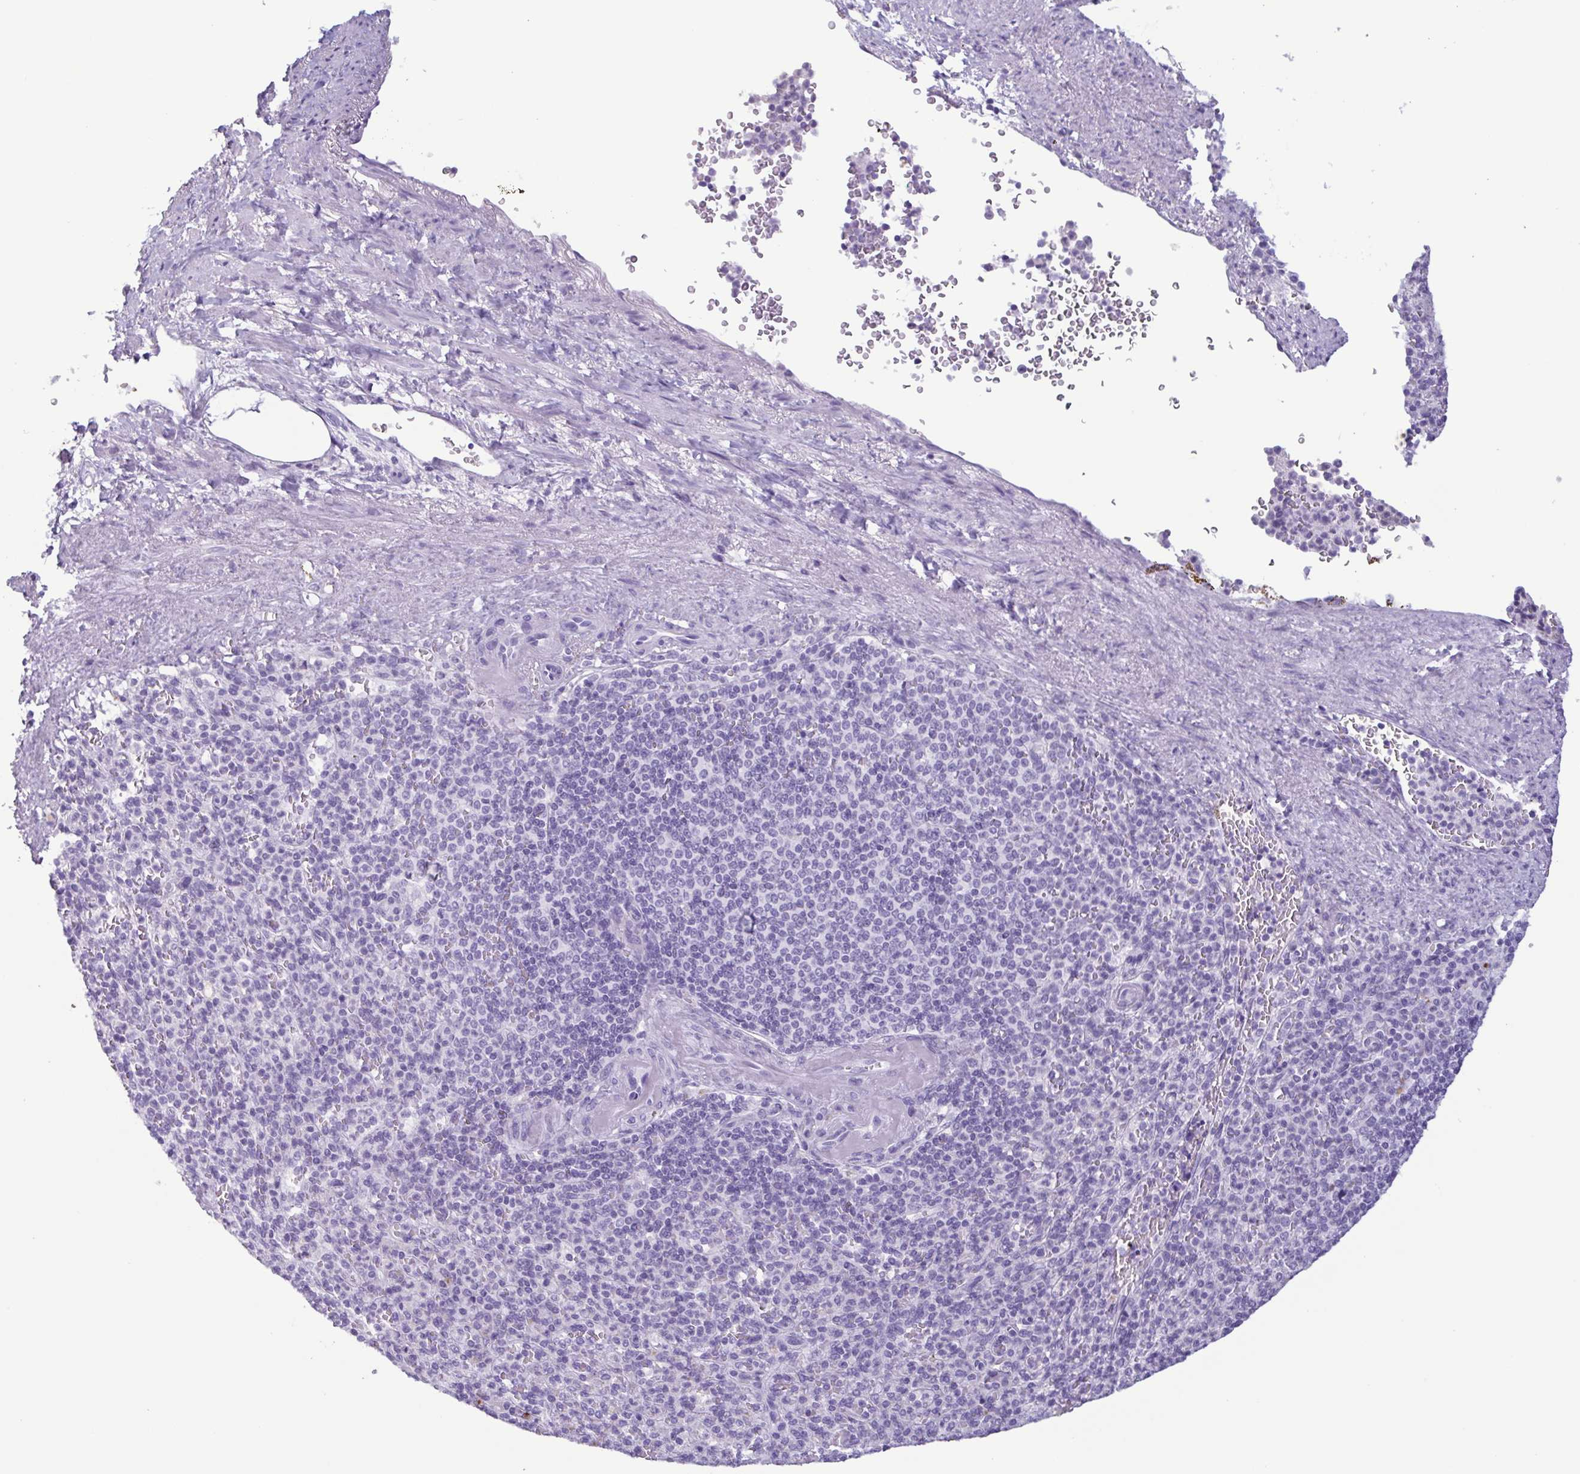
{"staining": {"intensity": "negative", "quantity": "none", "location": "none"}, "tissue": "spleen", "cell_type": "Cells in red pulp", "image_type": "normal", "snomed": [{"axis": "morphology", "description": "Normal tissue, NOS"}, {"axis": "topography", "description": "Spleen"}], "caption": "A micrograph of human spleen is negative for staining in cells in red pulp. (DAB (3,3'-diaminobenzidine) immunohistochemistry (IHC) with hematoxylin counter stain).", "gene": "LTF", "patient": {"sex": "female", "age": 74}}